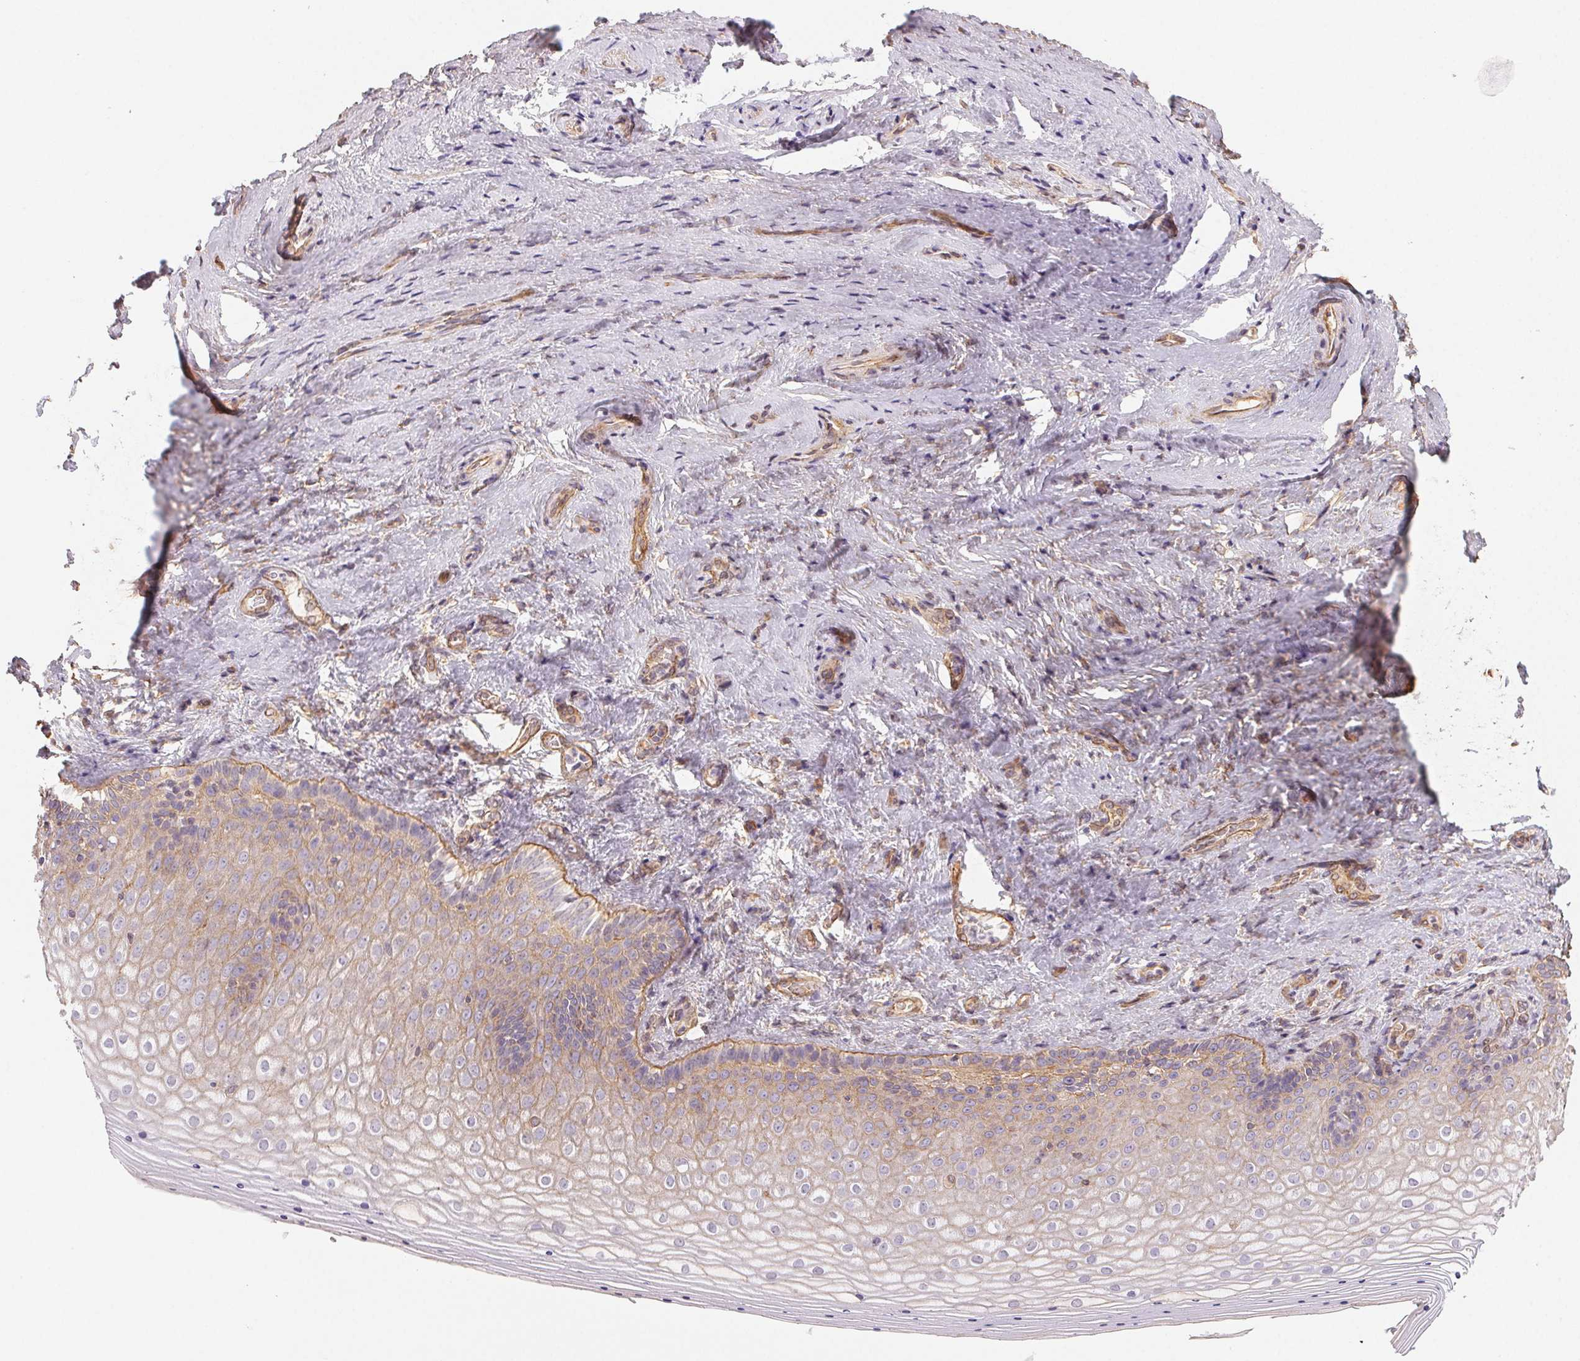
{"staining": {"intensity": "weak", "quantity": "<25%", "location": "cytoplasmic/membranous"}, "tissue": "vagina", "cell_type": "Squamous epithelial cells", "image_type": "normal", "snomed": [{"axis": "morphology", "description": "Normal tissue, NOS"}, {"axis": "topography", "description": "Vagina"}], "caption": "DAB (3,3'-diaminobenzidine) immunohistochemical staining of unremarkable vagina reveals no significant staining in squamous epithelial cells. (Stains: DAB immunohistochemistry with hematoxylin counter stain, Microscopy: brightfield microscopy at high magnification).", "gene": "PLA2G4F", "patient": {"sex": "female", "age": 42}}